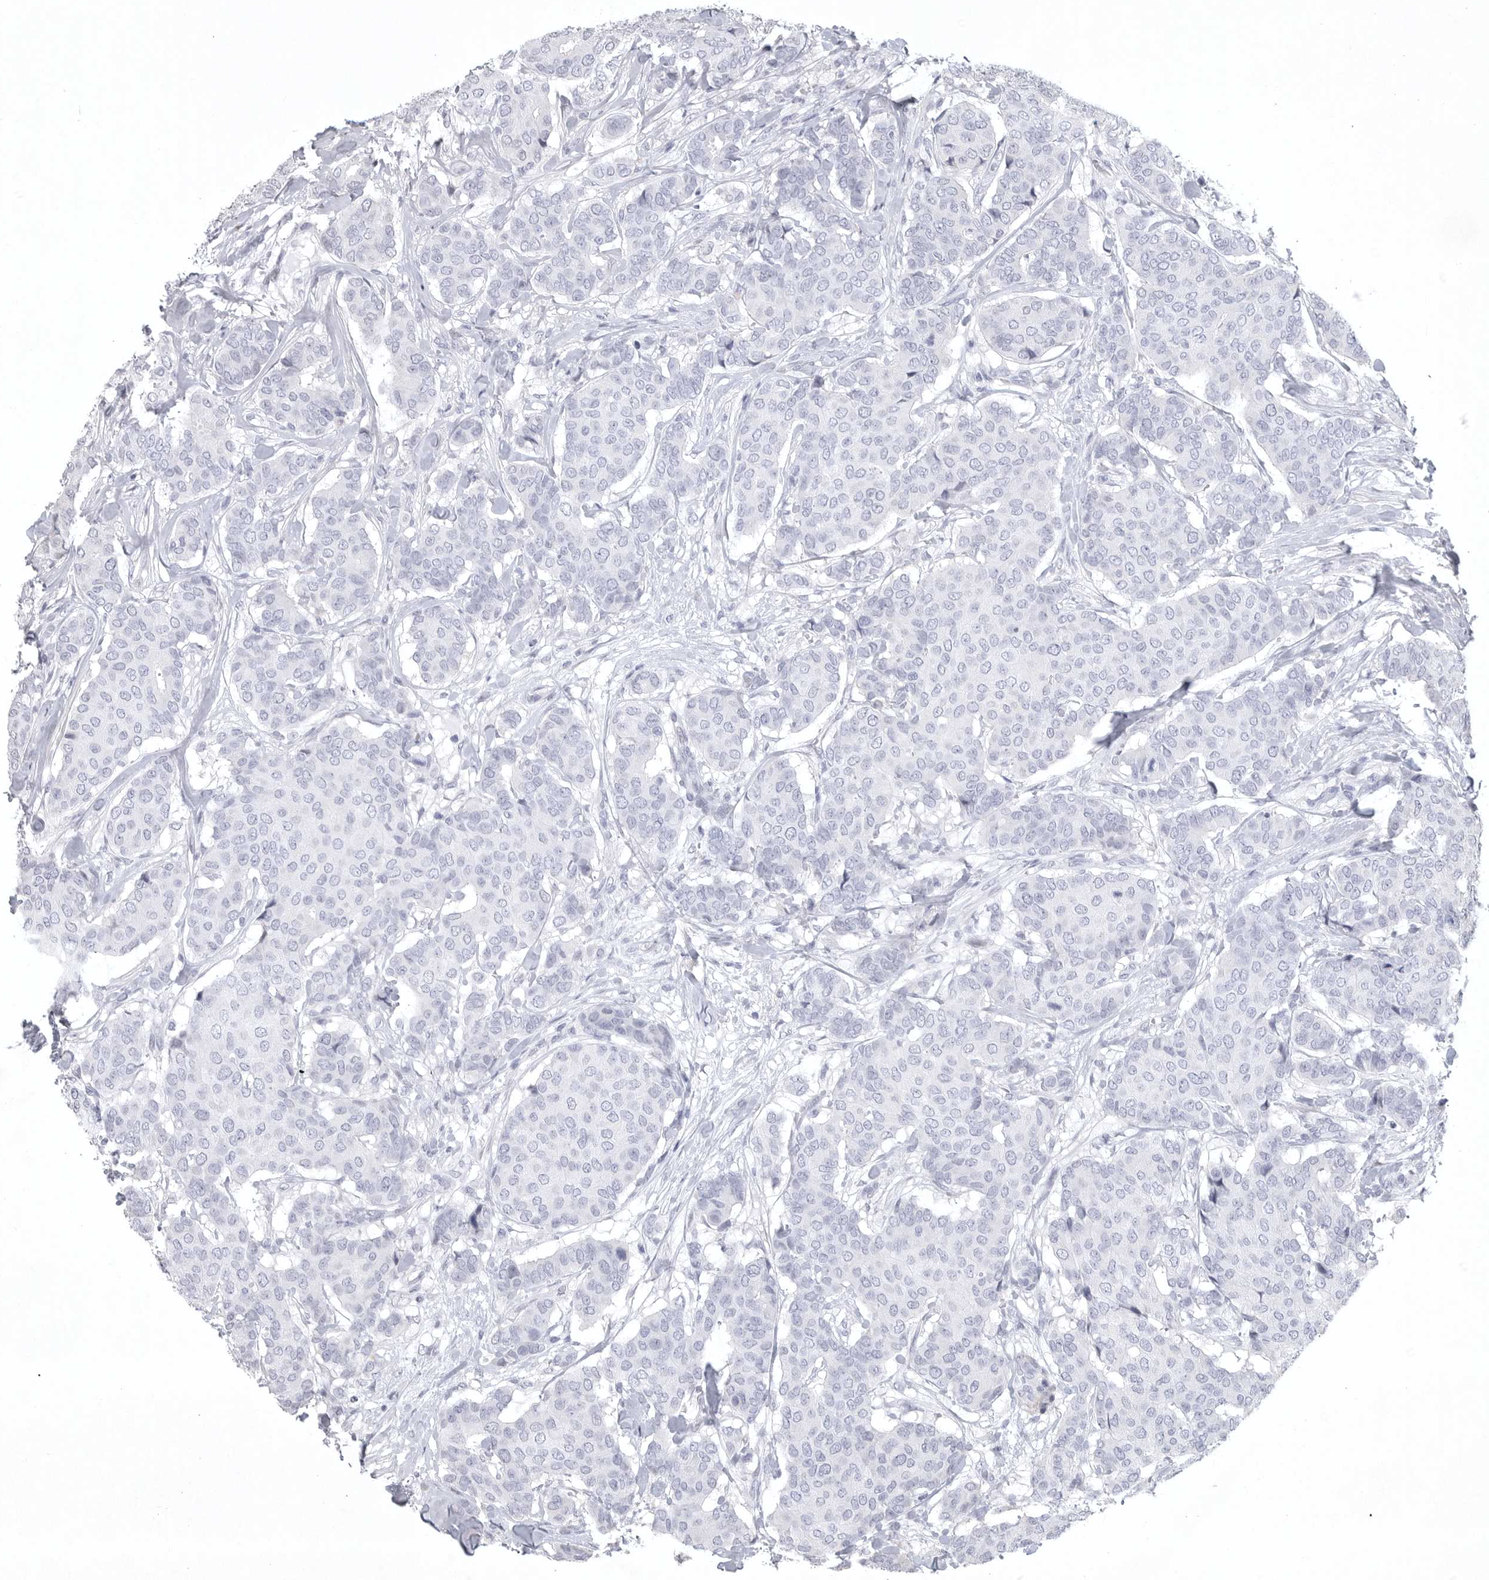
{"staining": {"intensity": "negative", "quantity": "none", "location": "none"}, "tissue": "breast cancer", "cell_type": "Tumor cells", "image_type": "cancer", "snomed": [{"axis": "morphology", "description": "Duct carcinoma"}, {"axis": "topography", "description": "Breast"}], "caption": "The immunohistochemistry (IHC) micrograph has no significant staining in tumor cells of breast infiltrating ductal carcinoma tissue. (Brightfield microscopy of DAB (3,3'-diaminobenzidine) immunohistochemistry at high magnification).", "gene": "TNR", "patient": {"sex": "female", "age": 75}}